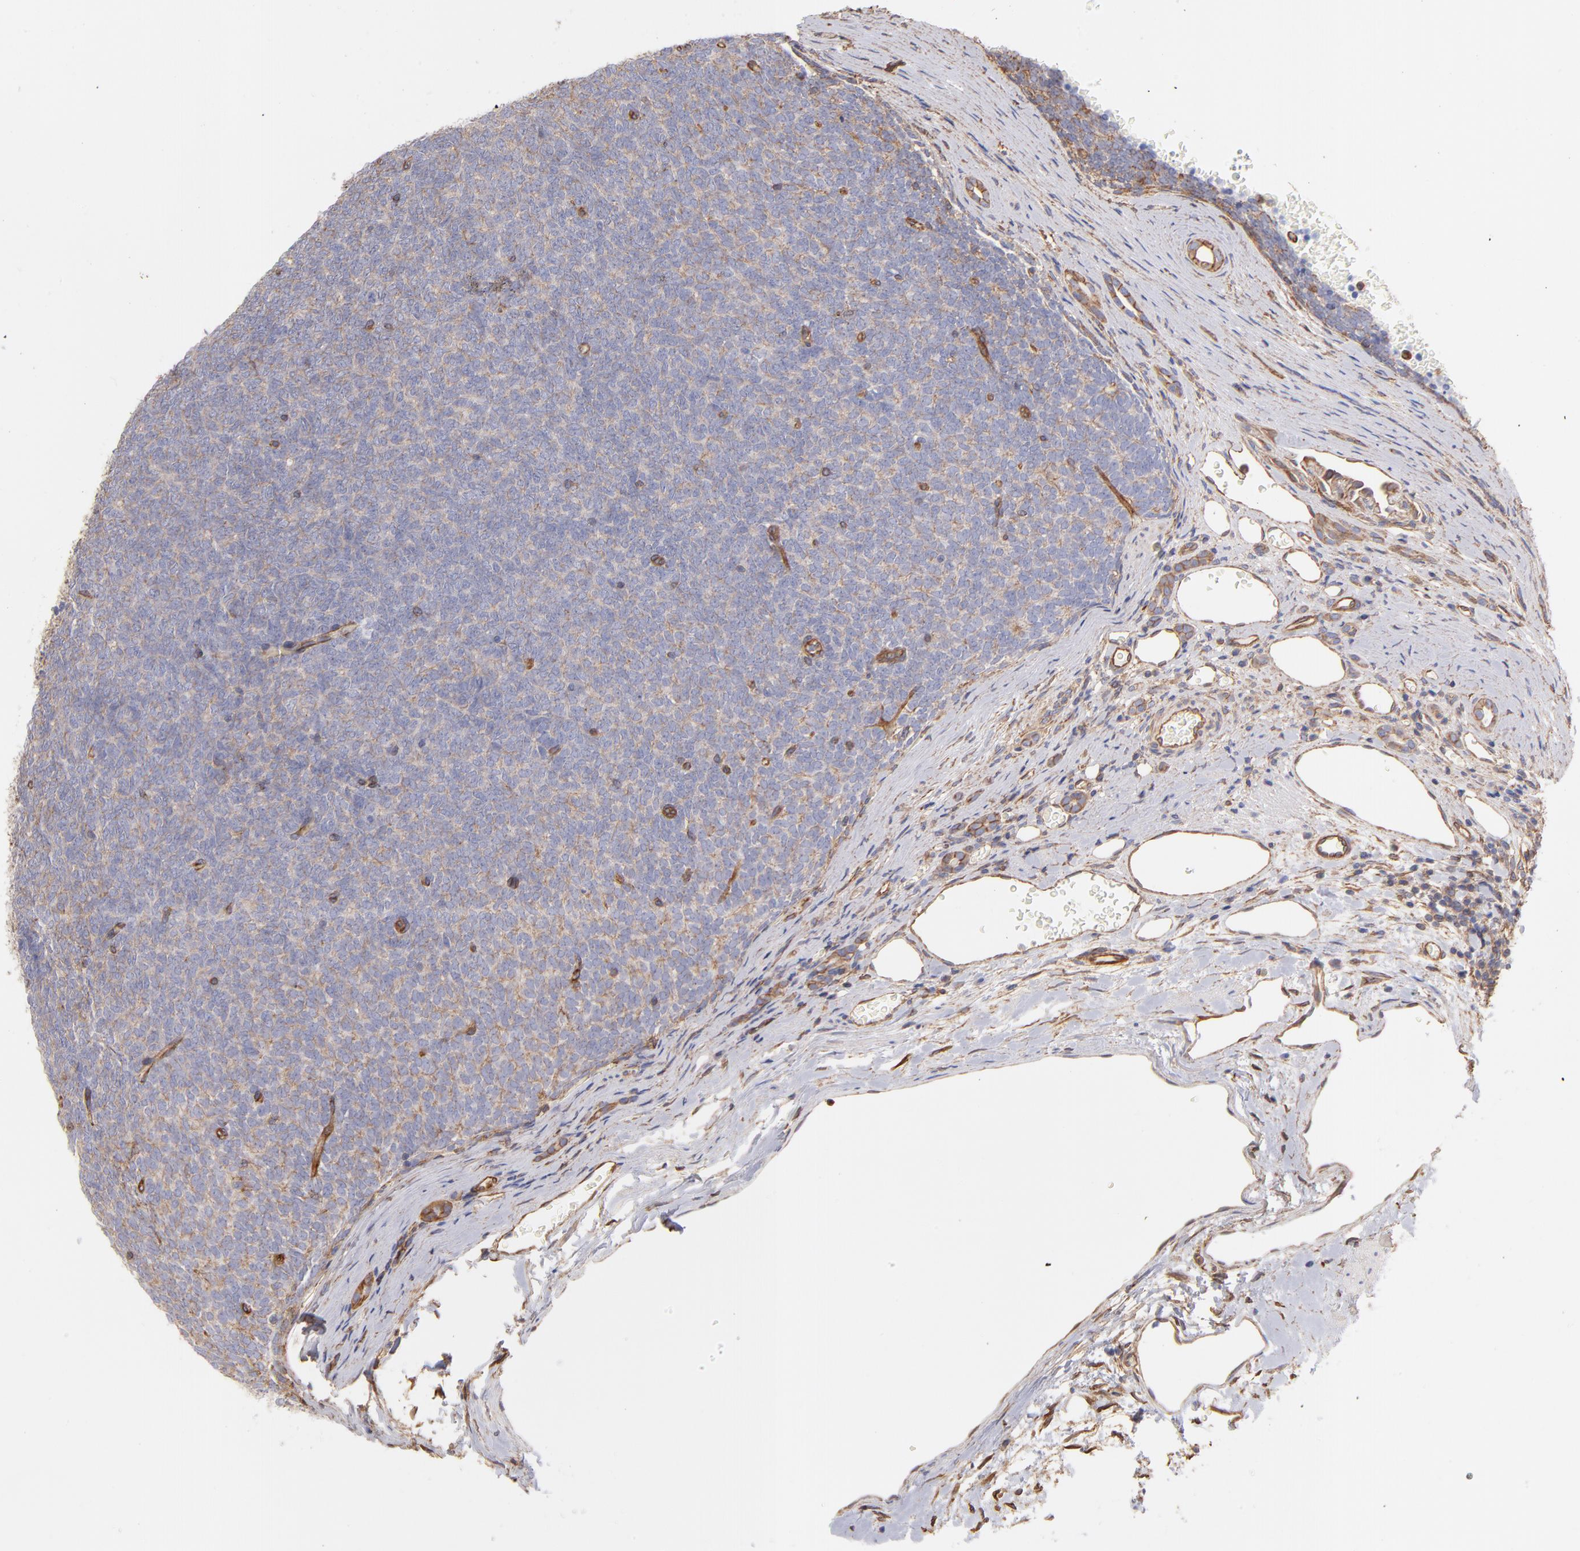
{"staining": {"intensity": "weak", "quantity": "25%-75%", "location": "cytoplasmic/membranous"}, "tissue": "renal cancer", "cell_type": "Tumor cells", "image_type": "cancer", "snomed": [{"axis": "morphology", "description": "Neoplasm, malignant, NOS"}, {"axis": "topography", "description": "Kidney"}], "caption": "The immunohistochemical stain highlights weak cytoplasmic/membranous expression in tumor cells of renal neoplasm (malignant) tissue.", "gene": "PLEC", "patient": {"sex": "male", "age": 28}}